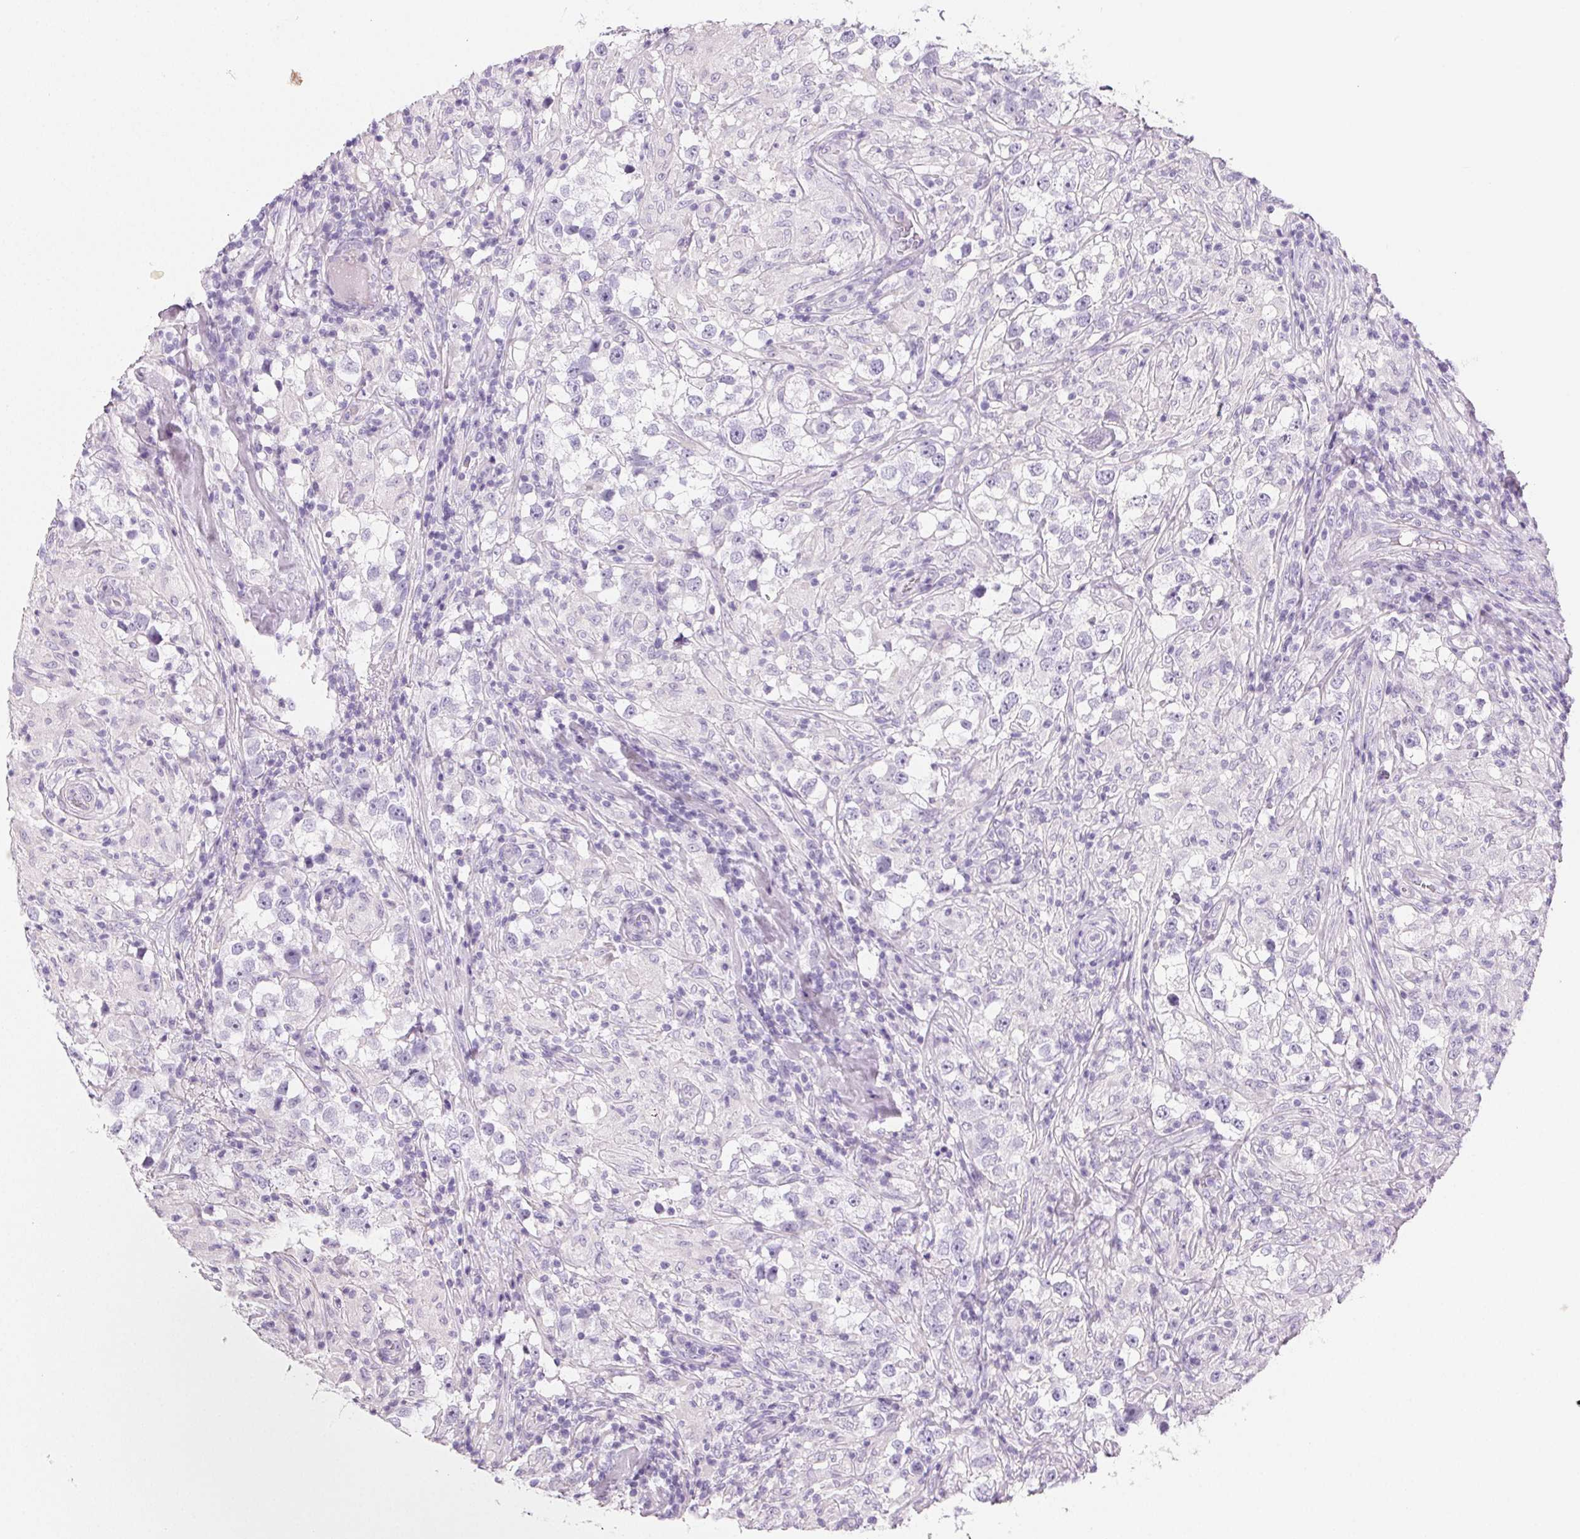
{"staining": {"intensity": "negative", "quantity": "none", "location": "none"}, "tissue": "testis cancer", "cell_type": "Tumor cells", "image_type": "cancer", "snomed": [{"axis": "morphology", "description": "Seminoma, NOS"}, {"axis": "topography", "description": "Testis"}], "caption": "Immunohistochemistry of human testis cancer (seminoma) exhibits no staining in tumor cells.", "gene": "PRSS3", "patient": {"sex": "male", "age": 46}}